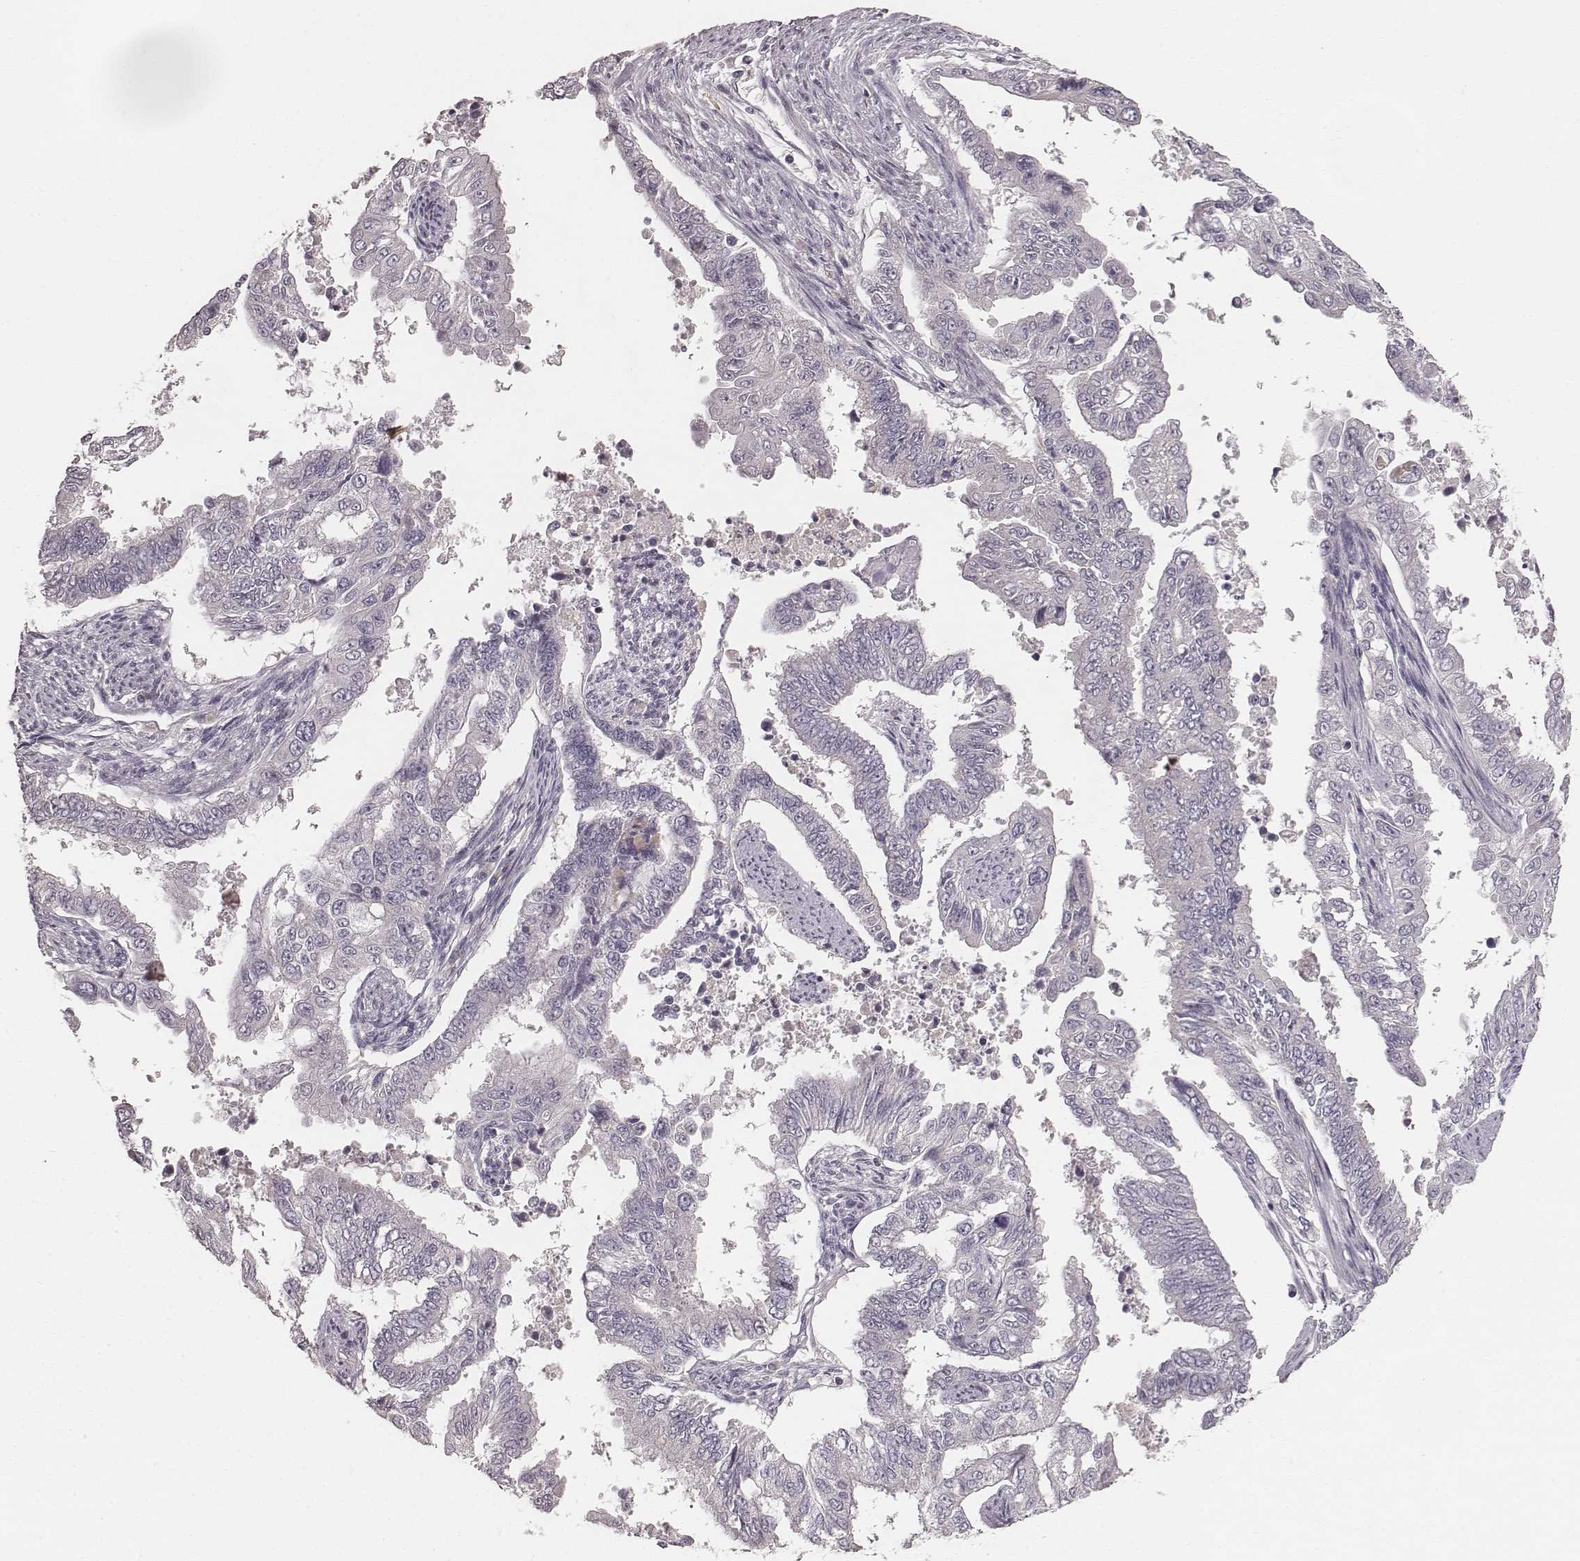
{"staining": {"intensity": "negative", "quantity": "none", "location": "none"}, "tissue": "endometrial cancer", "cell_type": "Tumor cells", "image_type": "cancer", "snomed": [{"axis": "morphology", "description": "Adenocarcinoma, NOS"}, {"axis": "topography", "description": "Uterus"}], "caption": "Immunohistochemistry (IHC) micrograph of adenocarcinoma (endometrial) stained for a protein (brown), which demonstrates no expression in tumor cells.", "gene": "LY6K", "patient": {"sex": "female", "age": 59}}